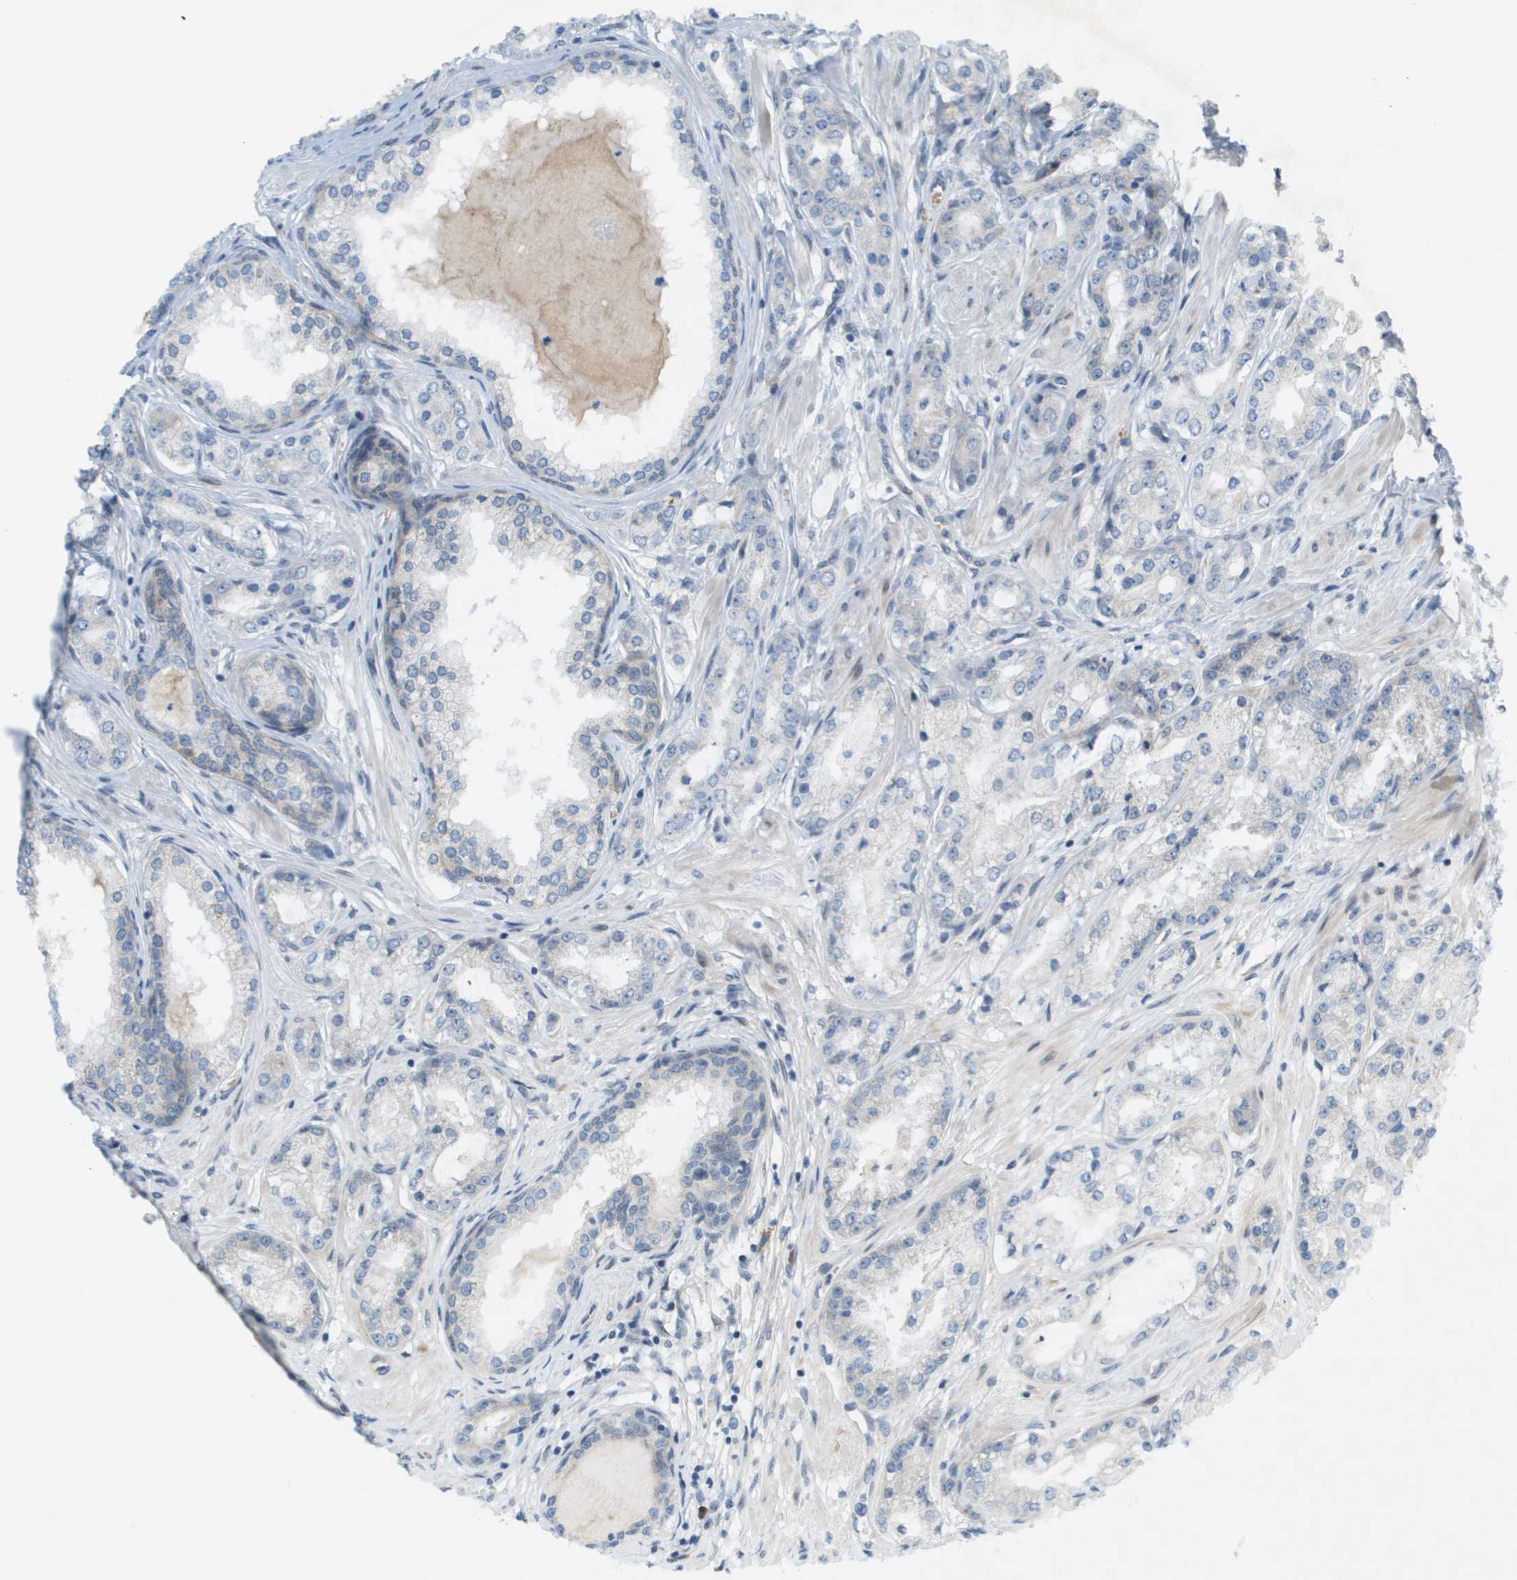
{"staining": {"intensity": "negative", "quantity": "none", "location": "none"}, "tissue": "prostate cancer", "cell_type": "Tumor cells", "image_type": "cancer", "snomed": [{"axis": "morphology", "description": "Adenocarcinoma, Low grade"}, {"axis": "topography", "description": "Prostate"}], "caption": "Immunohistochemical staining of prostate cancer exhibits no significant expression in tumor cells. Brightfield microscopy of immunohistochemistry stained with DAB (brown) and hematoxylin (blue), captured at high magnification.", "gene": "CACNB4", "patient": {"sex": "male", "age": 63}}